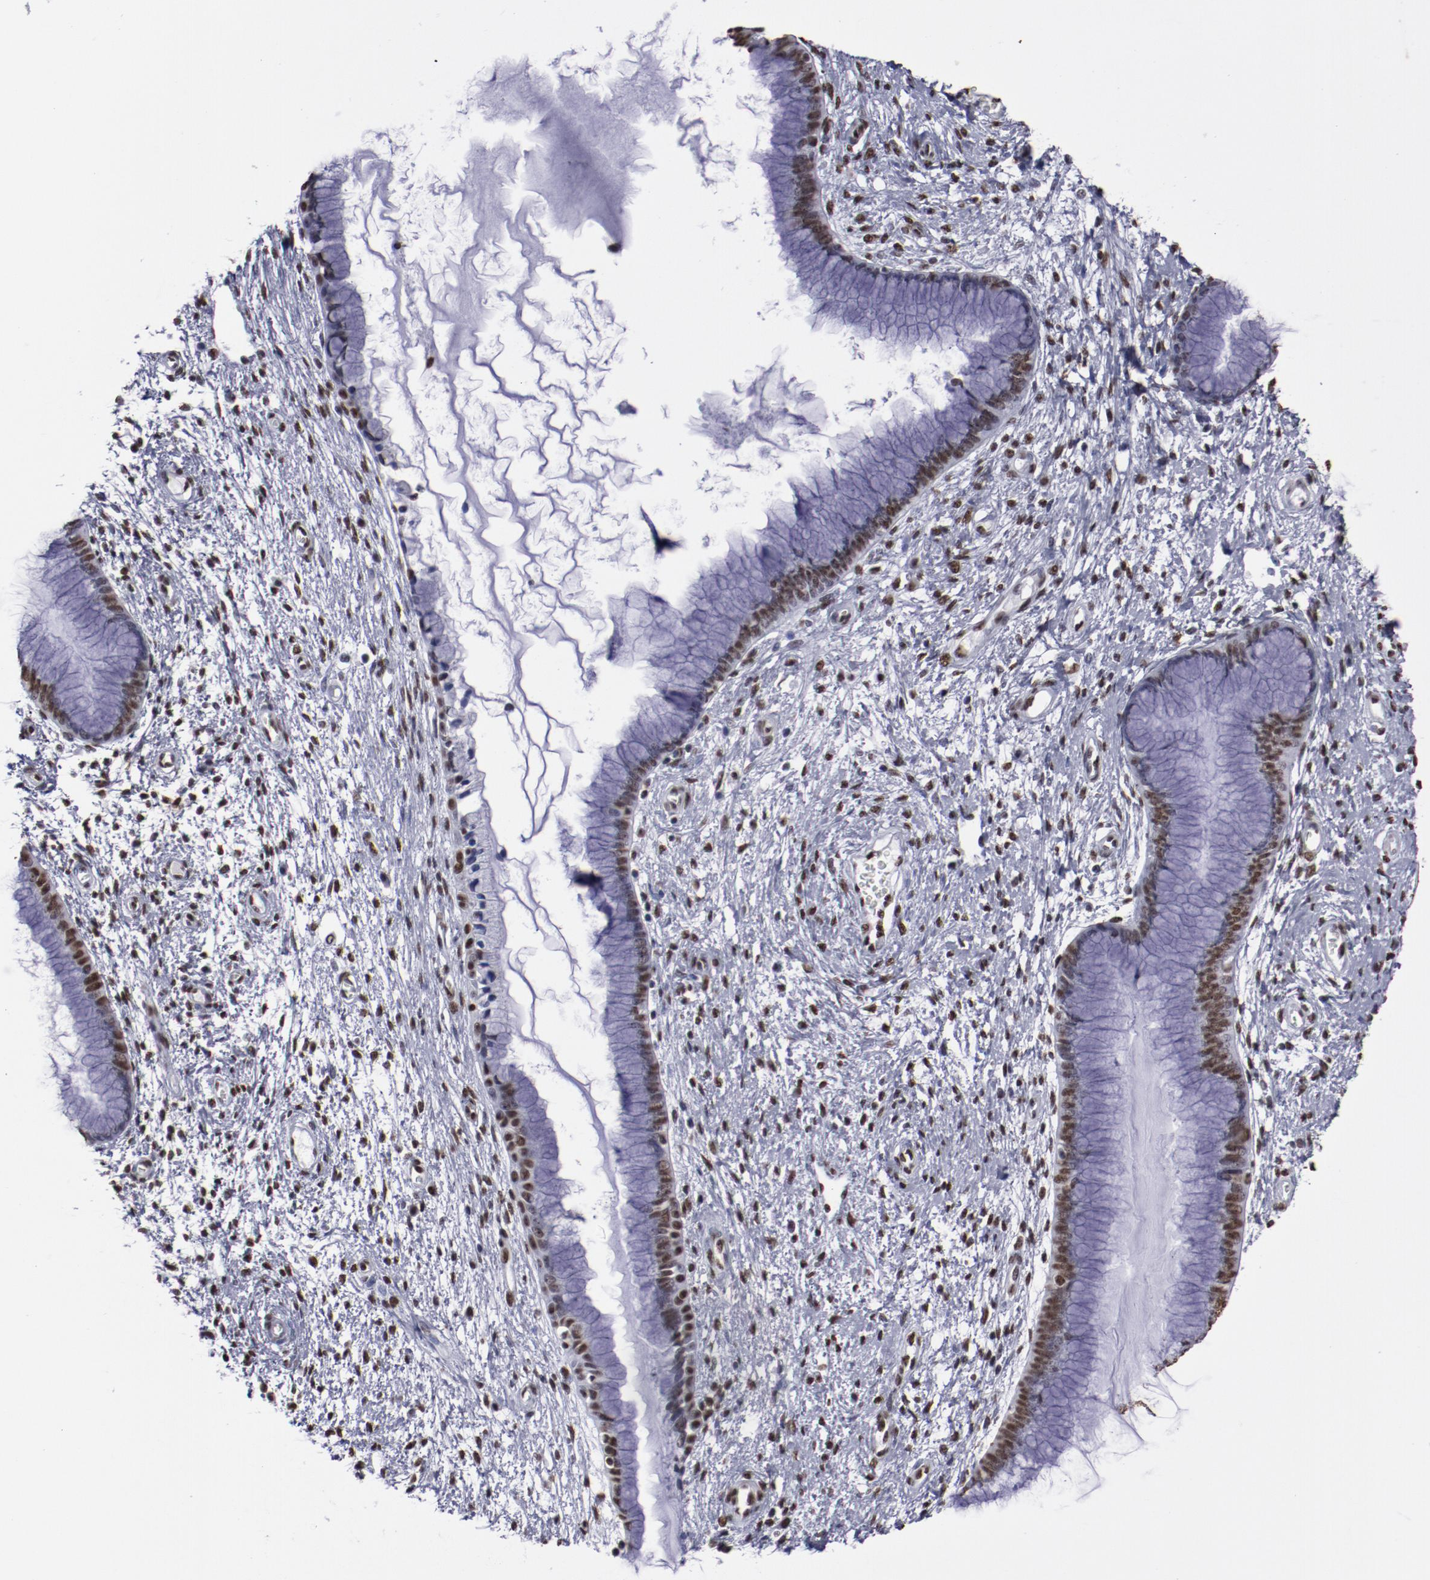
{"staining": {"intensity": "strong", "quantity": ">75%", "location": "nuclear"}, "tissue": "cervix", "cell_type": "Glandular cells", "image_type": "normal", "snomed": [{"axis": "morphology", "description": "Normal tissue, NOS"}, {"axis": "topography", "description": "Cervix"}], "caption": "Brown immunohistochemical staining in normal human cervix displays strong nuclear expression in approximately >75% of glandular cells. Using DAB (3,3'-diaminobenzidine) (brown) and hematoxylin (blue) stains, captured at high magnification using brightfield microscopy.", "gene": "HNRNPA1L3", "patient": {"sex": "female", "age": 55}}